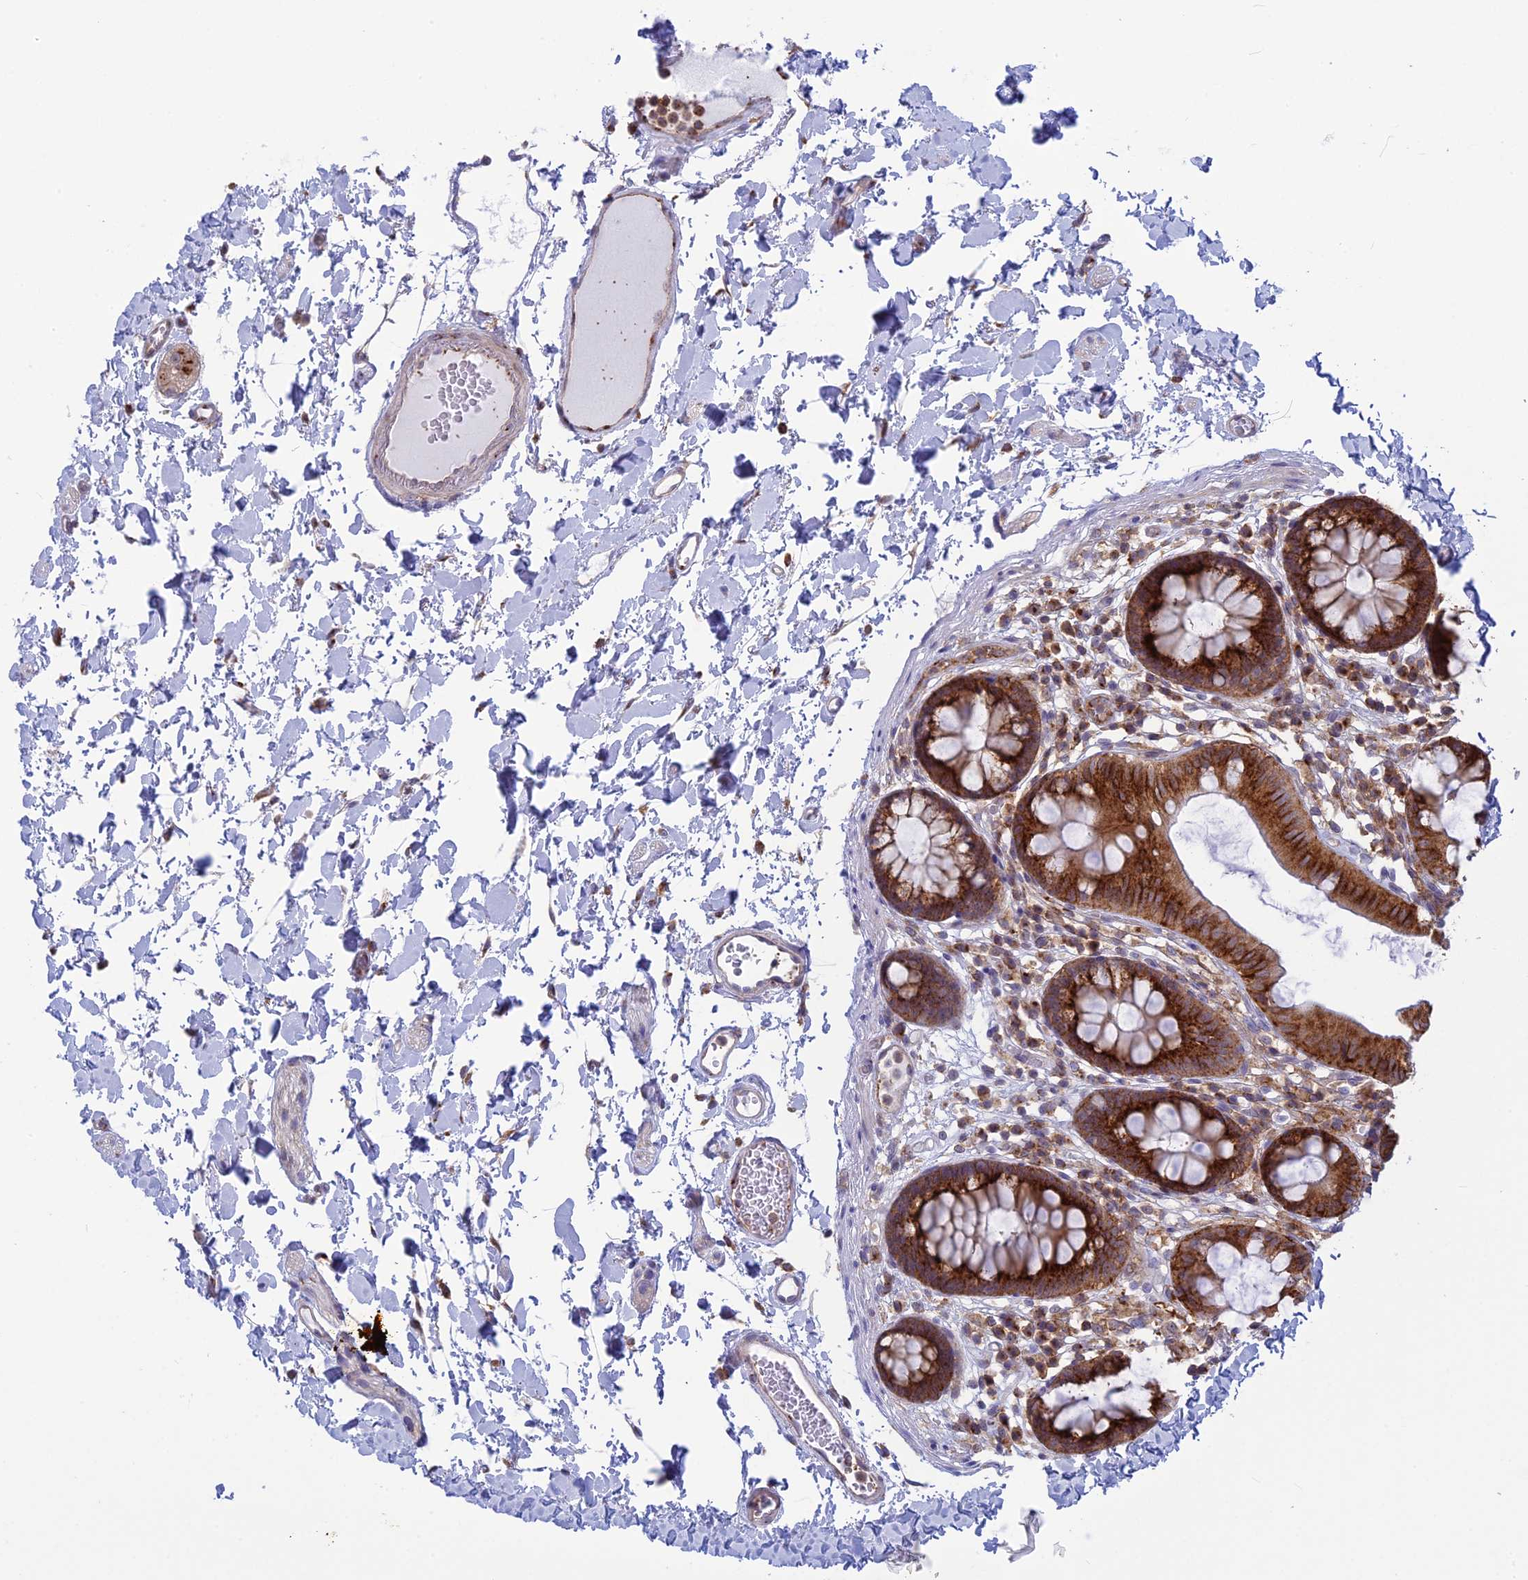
{"staining": {"intensity": "negative", "quantity": "none", "location": "none"}, "tissue": "colon", "cell_type": "Endothelial cells", "image_type": "normal", "snomed": [{"axis": "morphology", "description": "Normal tissue, NOS"}, {"axis": "topography", "description": "Colon"}], "caption": "Immunohistochemistry (IHC) of benign human colon demonstrates no expression in endothelial cells. Brightfield microscopy of immunohistochemistry (IHC) stained with DAB (3,3'-diaminobenzidine) (brown) and hematoxylin (blue), captured at high magnification.", "gene": "CLINT1", "patient": {"sex": "male", "age": 84}}